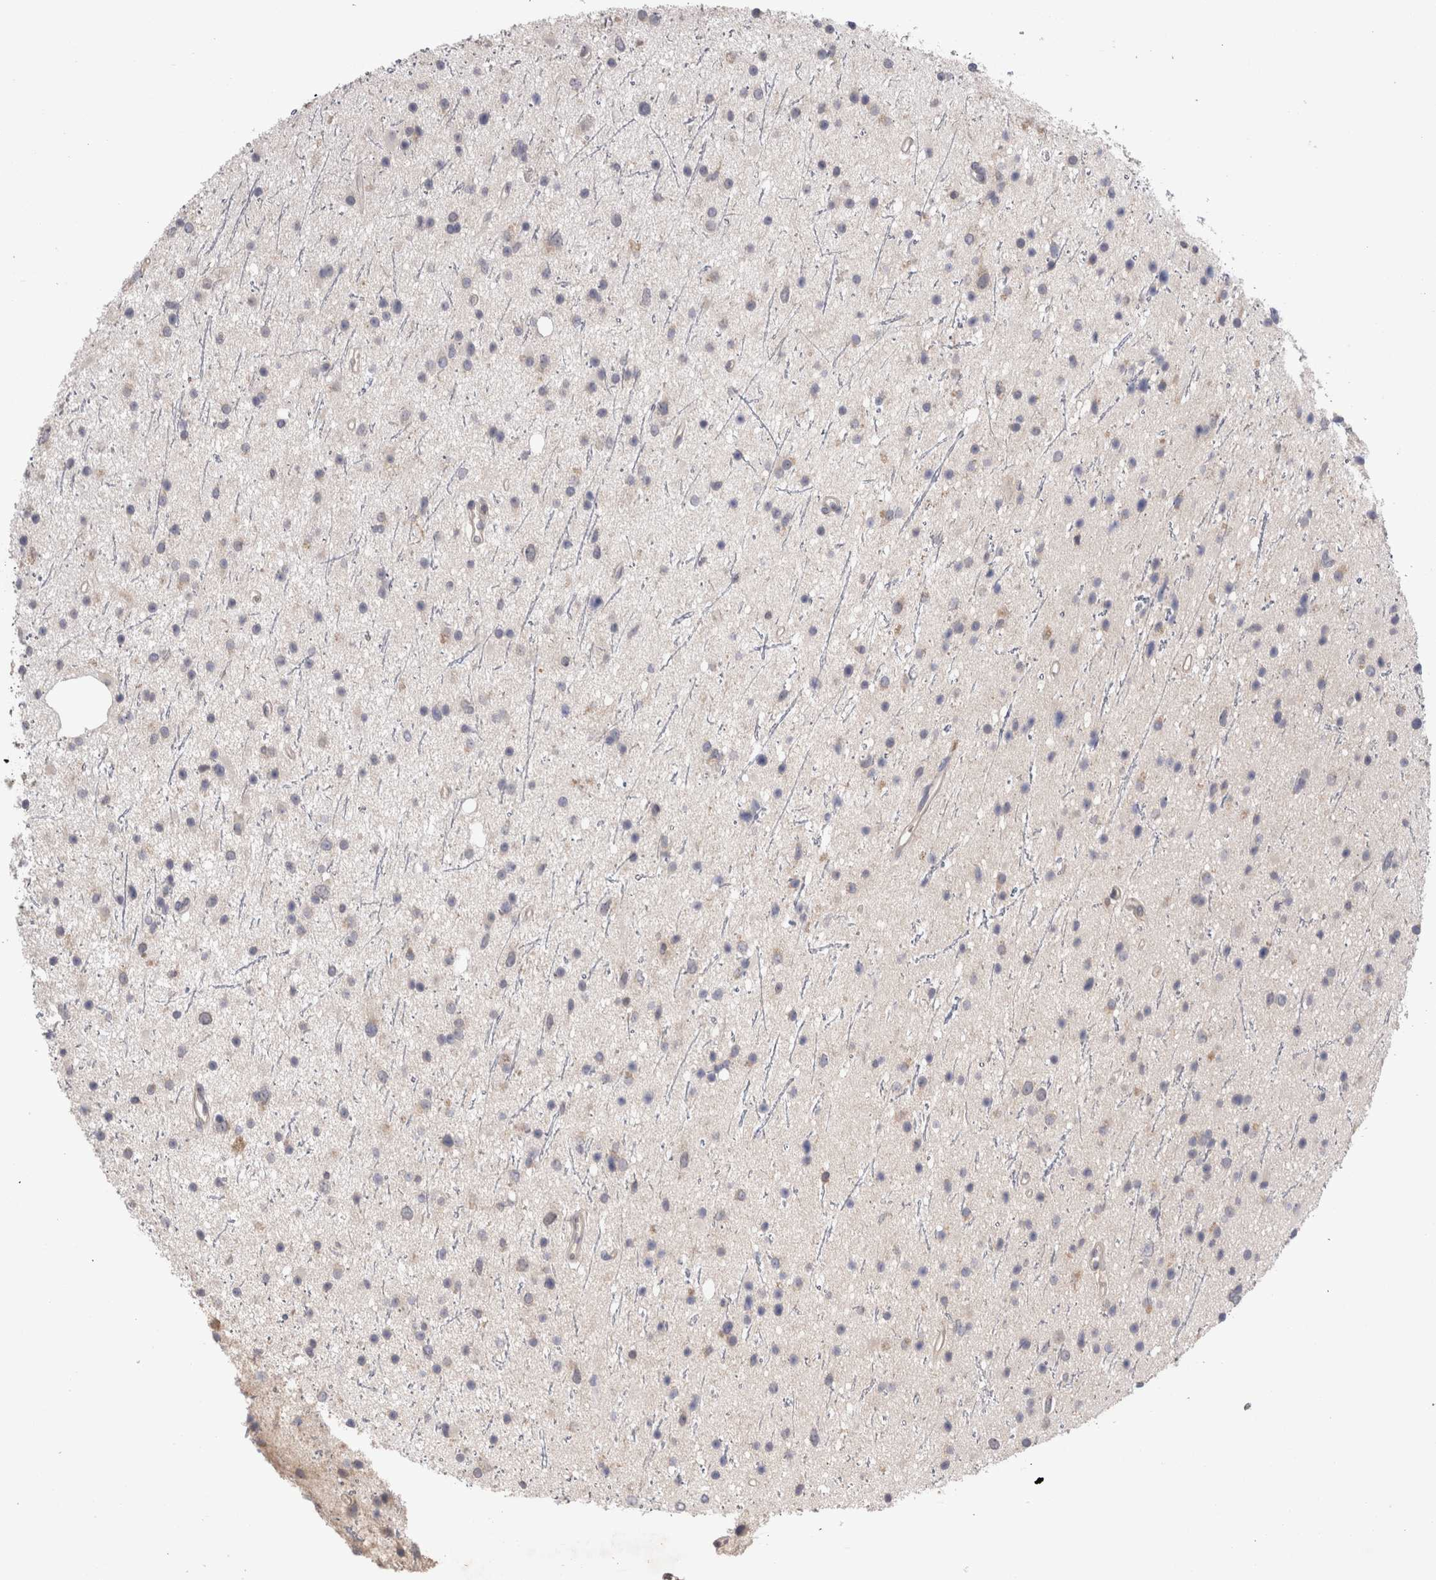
{"staining": {"intensity": "negative", "quantity": "none", "location": "none"}, "tissue": "glioma", "cell_type": "Tumor cells", "image_type": "cancer", "snomed": [{"axis": "morphology", "description": "Glioma, malignant, Low grade"}, {"axis": "topography", "description": "Cerebral cortex"}], "caption": "IHC of human malignant glioma (low-grade) demonstrates no staining in tumor cells.", "gene": "OTOR", "patient": {"sex": "female", "age": 39}}